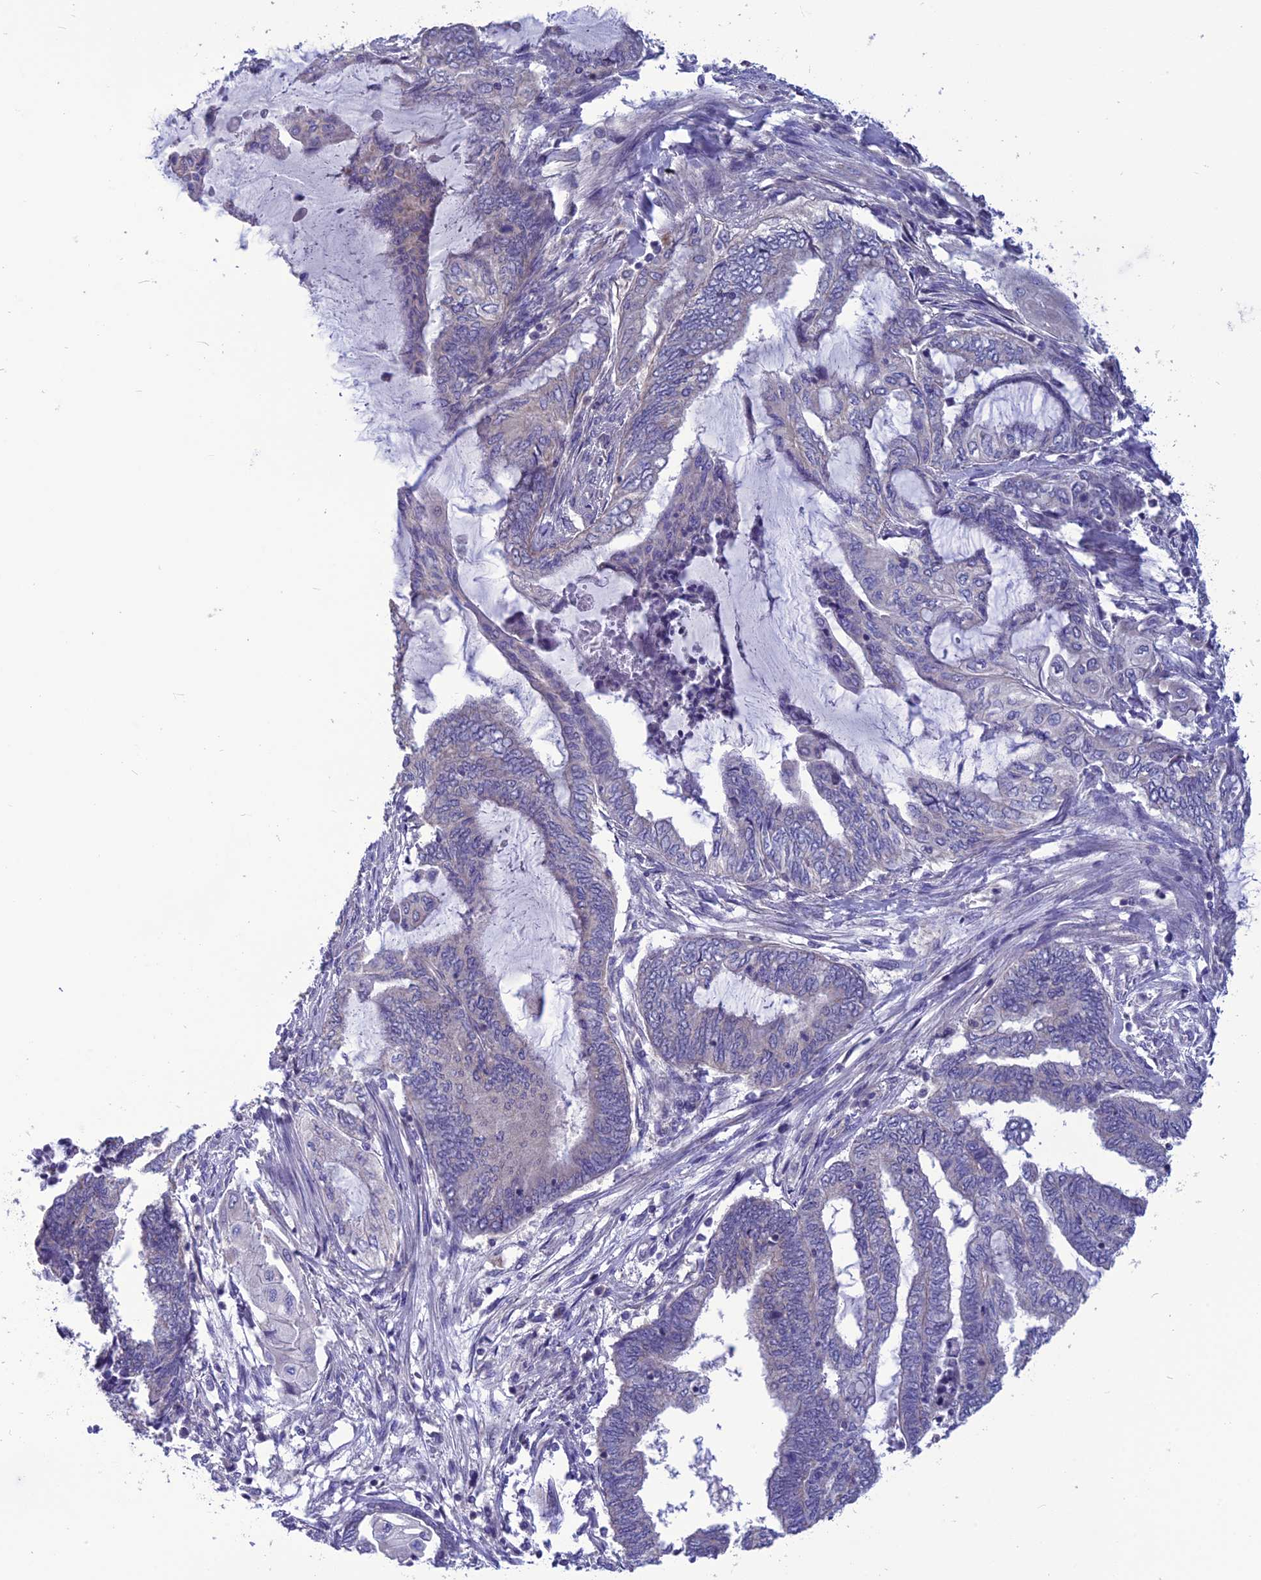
{"staining": {"intensity": "negative", "quantity": "none", "location": "none"}, "tissue": "endometrial cancer", "cell_type": "Tumor cells", "image_type": "cancer", "snomed": [{"axis": "morphology", "description": "Adenocarcinoma, NOS"}, {"axis": "topography", "description": "Uterus"}, {"axis": "topography", "description": "Endometrium"}], "caption": "Immunohistochemical staining of endometrial adenocarcinoma displays no significant expression in tumor cells. (DAB (3,3'-diaminobenzidine) IHC visualized using brightfield microscopy, high magnification).", "gene": "PSMF1", "patient": {"sex": "female", "age": 70}}